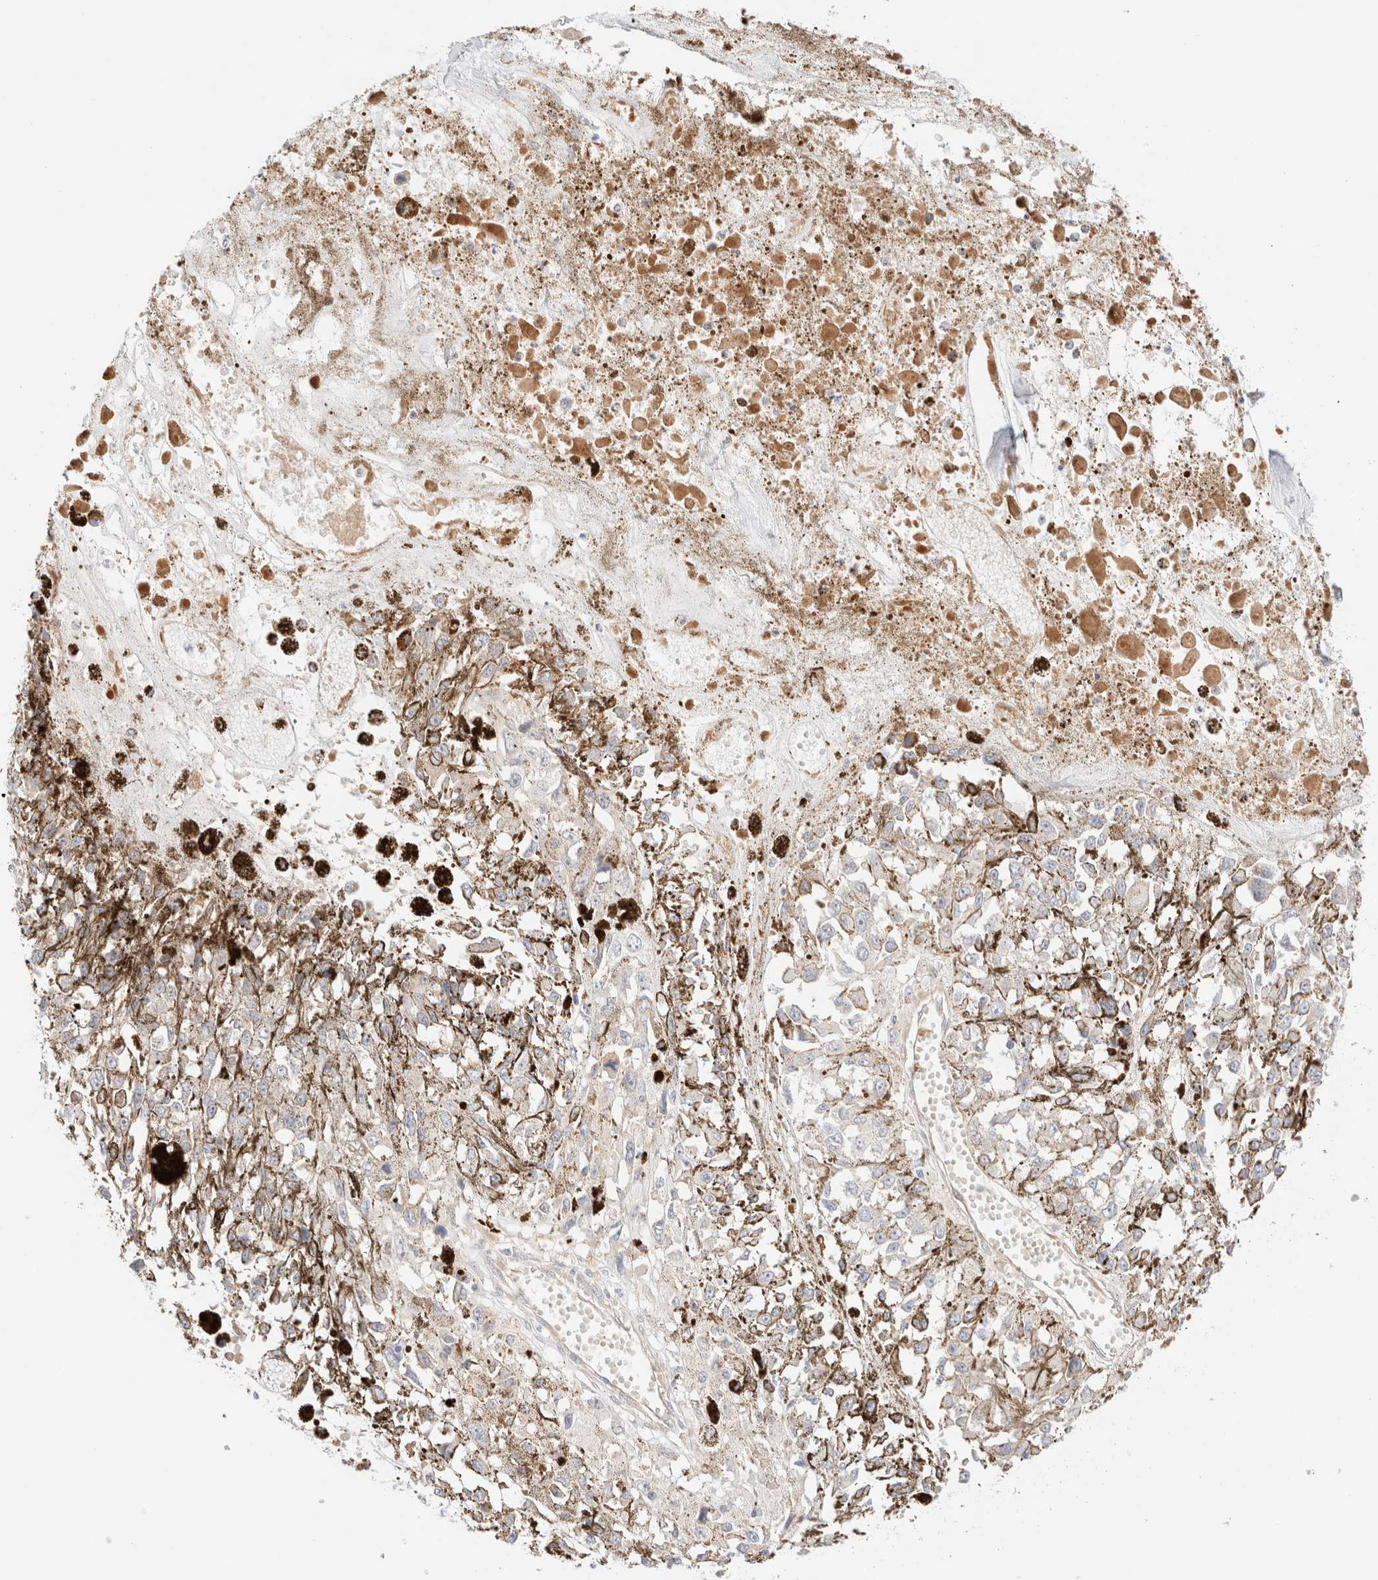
{"staining": {"intensity": "negative", "quantity": "none", "location": "none"}, "tissue": "melanoma", "cell_type": "Tumor cells", "image_type": "cancer", "snomed": [{"axis": "morphology", "description": "Malignant melanoma, Metastatic site"}, {"axis": "topography", "description": "Lymph node"}], "caption": "A high-resolution image shows immunohistochemistry (IHC) staining of melanoma, which demonstrates no significant staining in tumor cells. (Brightfield microscopy of DAB immunohistochemistry at high magnification).", "gene": "NIBAN2", "patient": {"sex": "male", "age": 59}}